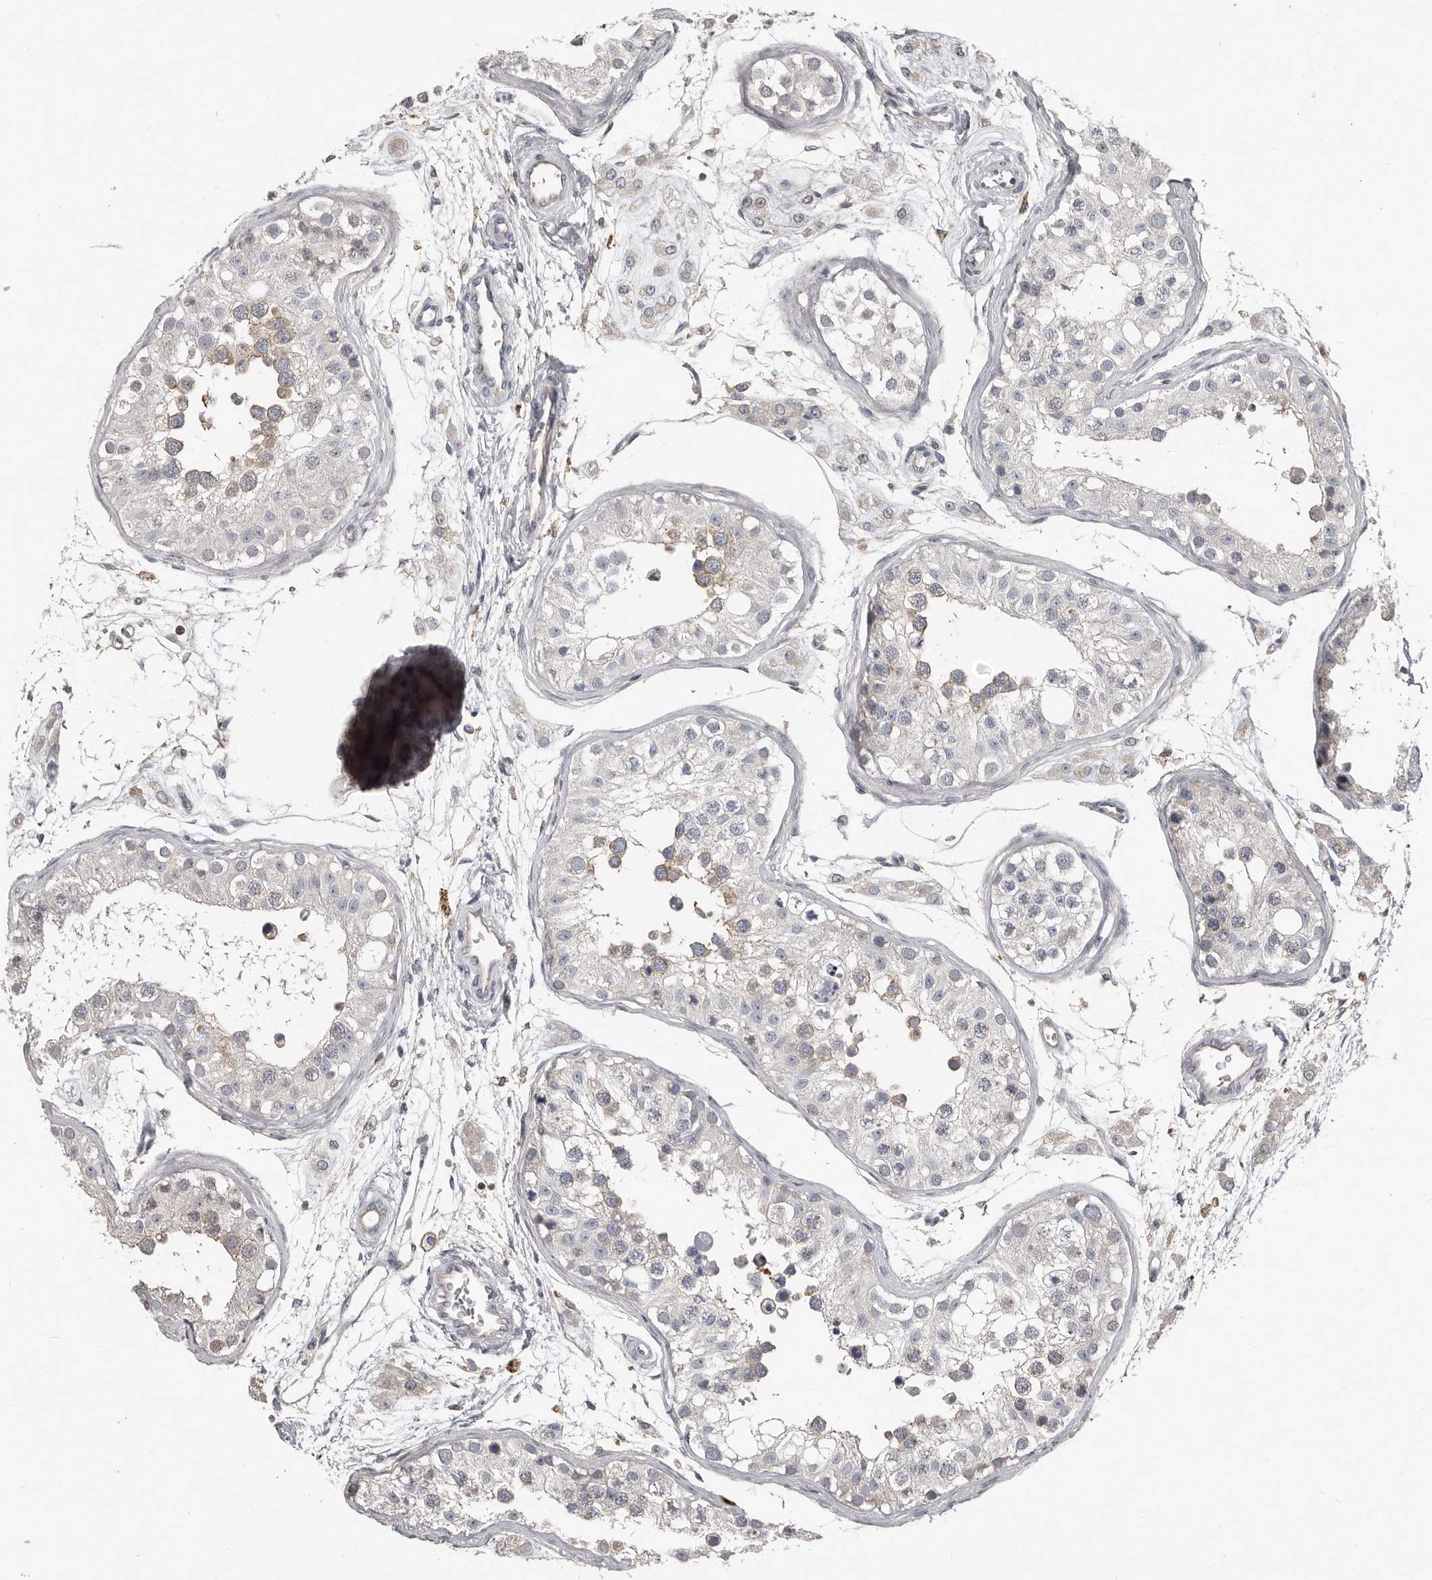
{"staining": {"intensity": "weak", "quantity": "<25%", "location": "cytoplasmic/membranous"}, "tissue": "testis", "cell_type": "Cells in seminiferous ducts", "image_type": "normal", "snomed": [{"axis": "morphology", "description": "Normal tissue, NOS"}, {"axis": "morphology", "description": "Adenocarcinoma, metastatic, NOS"}, {"axis": "topography", "description": "Testis"}], "caption": "Immunohistochemistry (IHC) micrograph of unremarkable testis: testis stained with DAB (3,3'-diaminobenzidine) displays no significant protein positivity in cells in seminiferous ducts.", "gene": "CA6", "patient": {"sex": "male", "age": 26}}